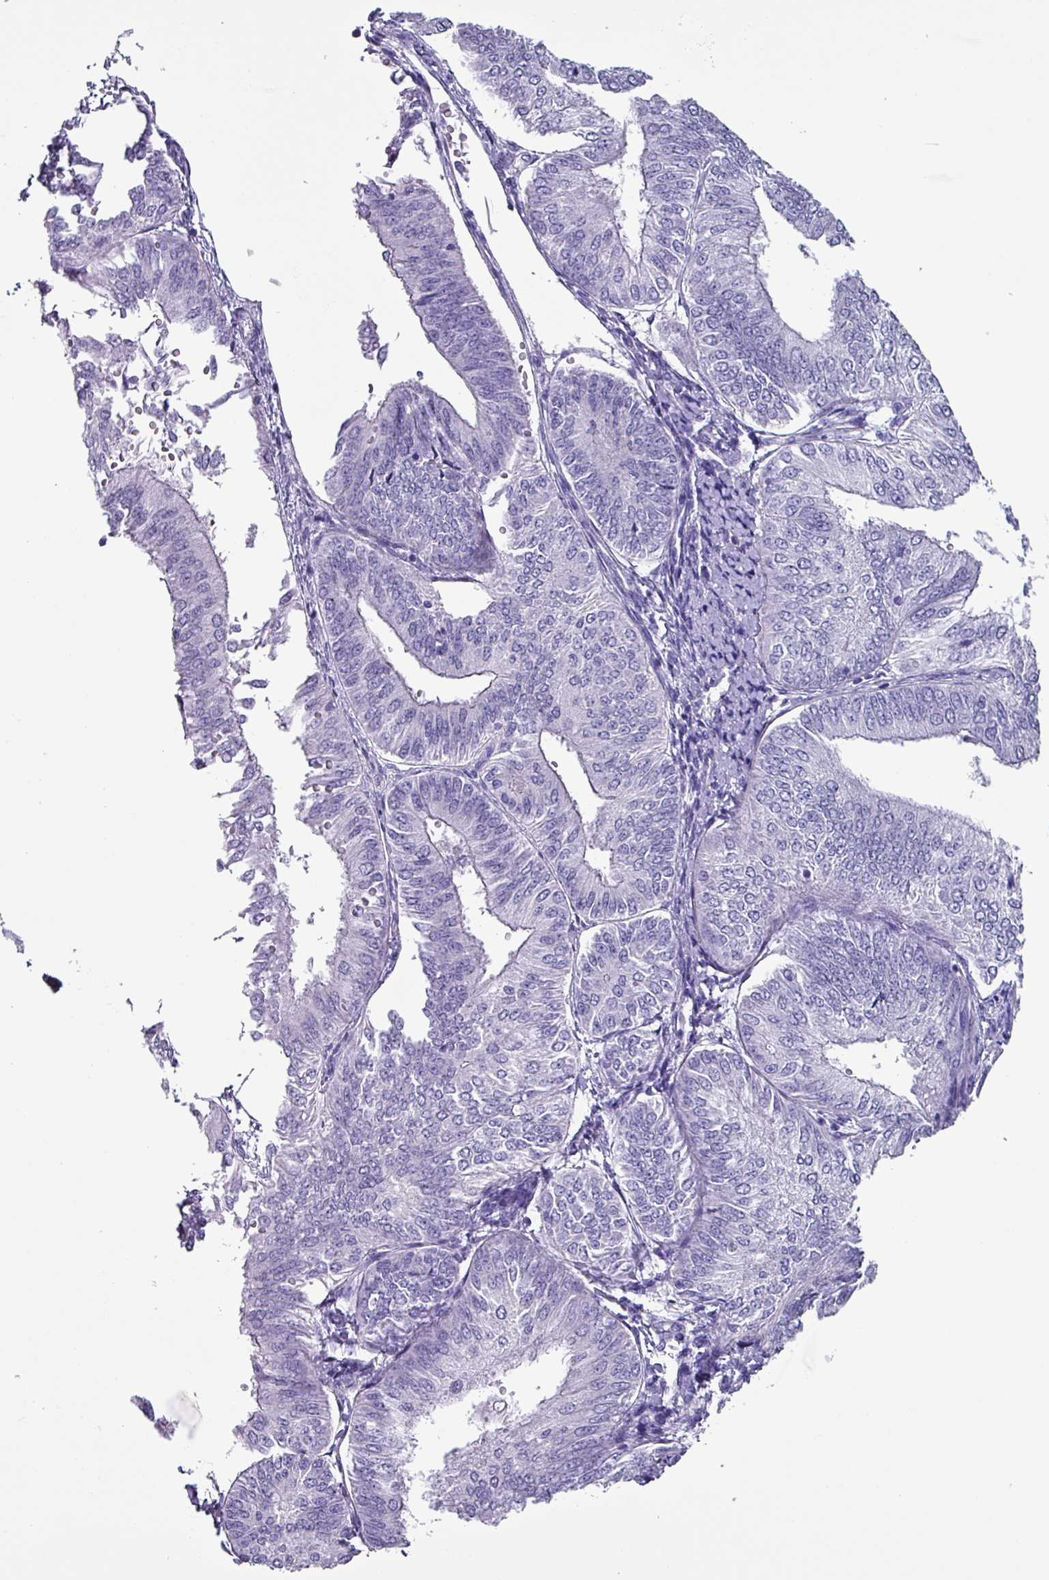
{"staining": {"intensity": "negative", "quantity": "none", "location": "none"}, "tissue": "endometrial cancer", "cell_type": "Tumor cells", "image_type": "cancer", "snomed": [{"axis": "morphology", "description": "Adenocarcinoma, NOS"}, {"axis": "topography", "description": "Endometrium"}], "caption": "This is a image of IHC staining of endometrial cancer (adenocarcinoma), which shows no staining in tumor cells.", "gene": "KRT6C", "patient": {"sex": "female", "age": 58}}